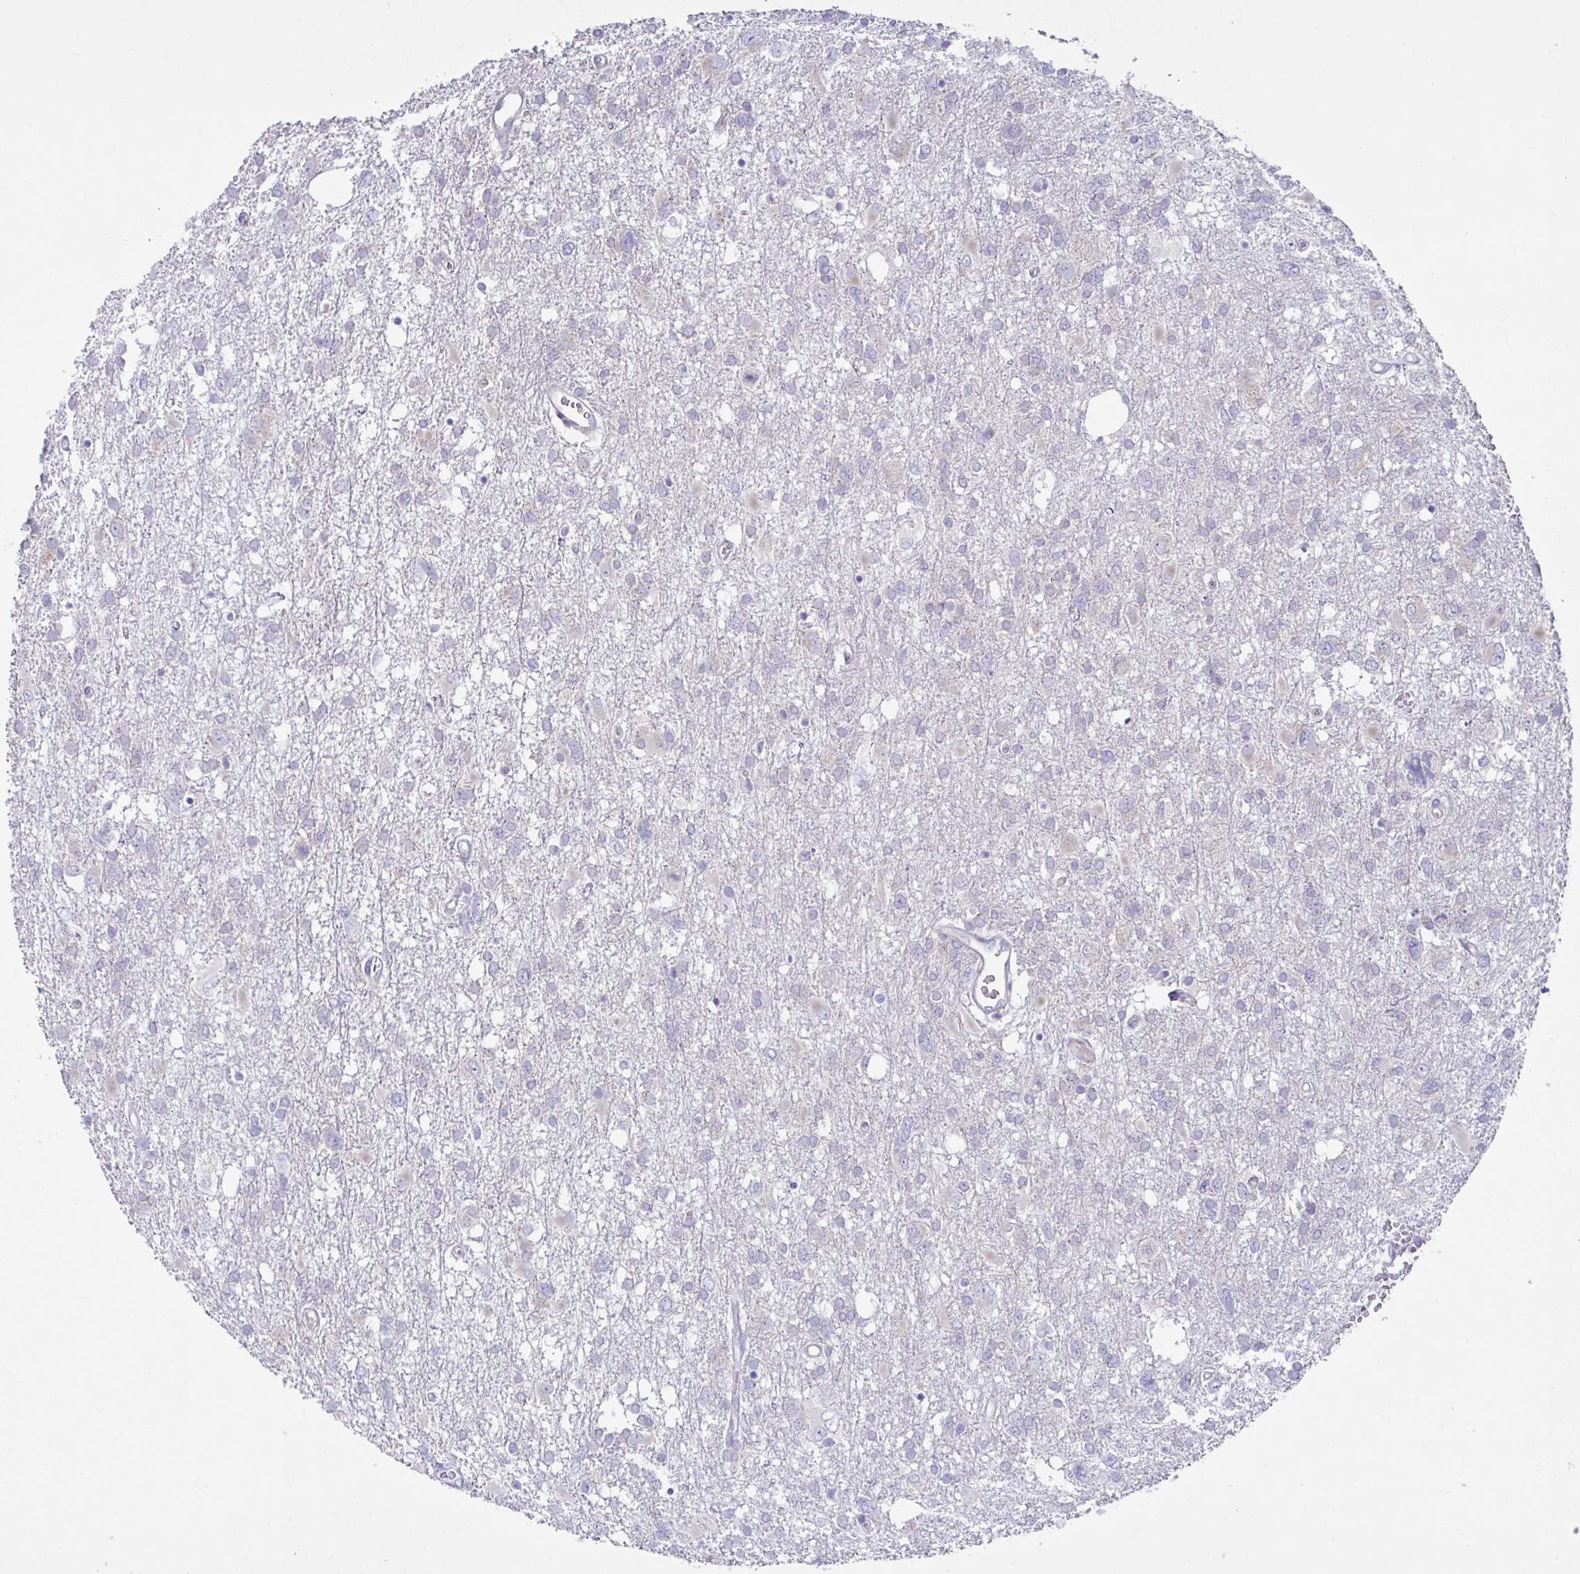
{"staining": {"intensity": "negative", "quantity": "none", "location": "none"}, "tissue": "glioma", "cell_type": "Tumor cells", "image_type": "cancer", "snomed": [{"axis": "morphology", "description": "Glioma, malignant, High grade"}, {"axis": "topography", "description": "Brain"}], "caption": "Immunohistochemistry image of neoplastic tissue: human glioma stained with DAB displays no significant protein expression in tumor cells.", "gene": "FAU", "patient": {"sex": "male", "age": 61}}